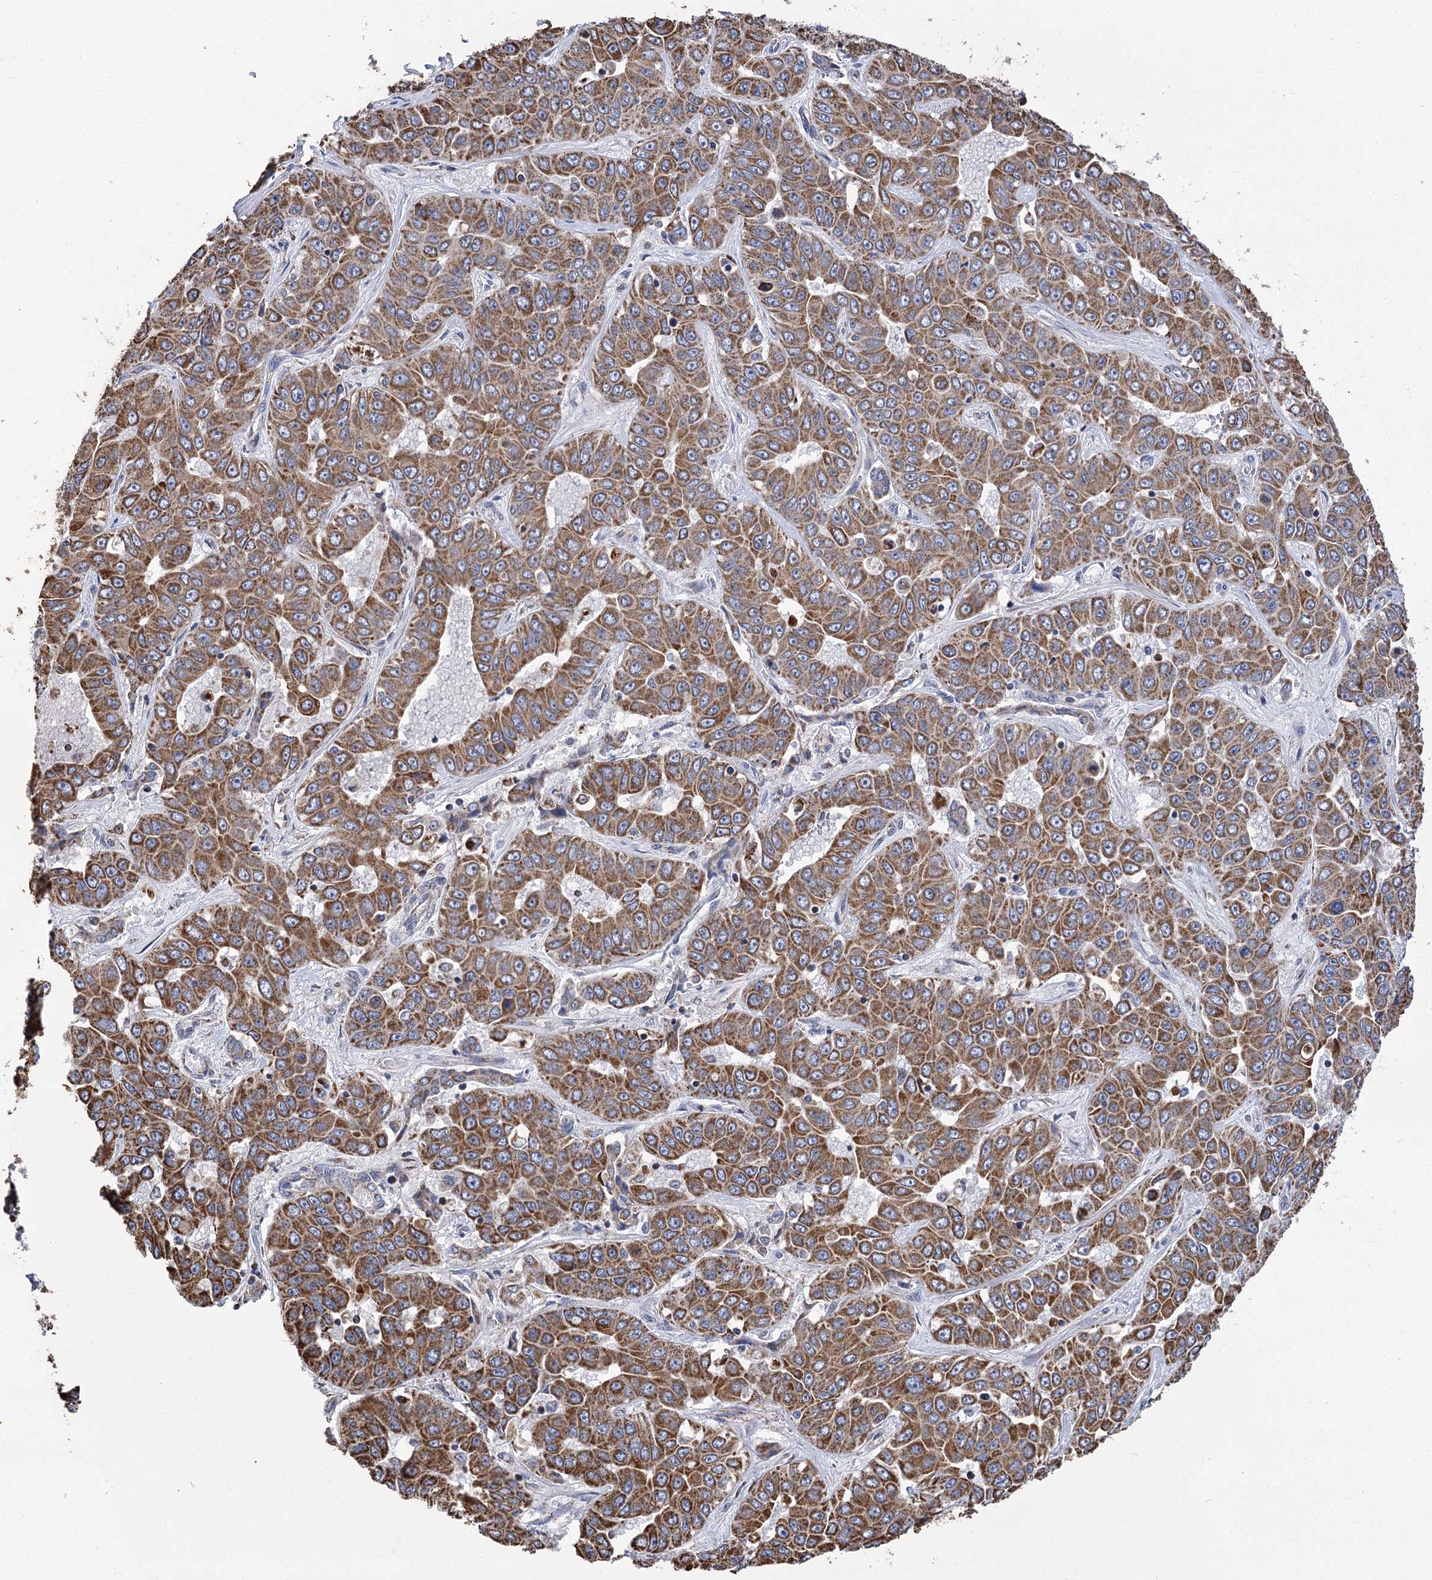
{"staining": {"intensity": "moderate", "quantity": ">75%", "location": "cytoplasmic/membranous"}, "tissue": "liver cancer", "cell_type": "Tumor cells", "image_type": "cancer", "snomed": [{"axis": "morphology", "description": "Cholangiocarcinoma"}, {"axis": "topography", "description": "Liver"}], "caption": "Immunohistochemistry (IHC) of liver cholangiocarcinoma shows medium levels of moderate cytoplasmic/membranous staining in approximately >75% of tumor cells. The staining is performed using DAB brown chromogen to label protein expression. The nuclei are counter-stained blue using hematoxylin.", "gene": "CCDC73", "patient": {"sex": "female", "age": 52}}